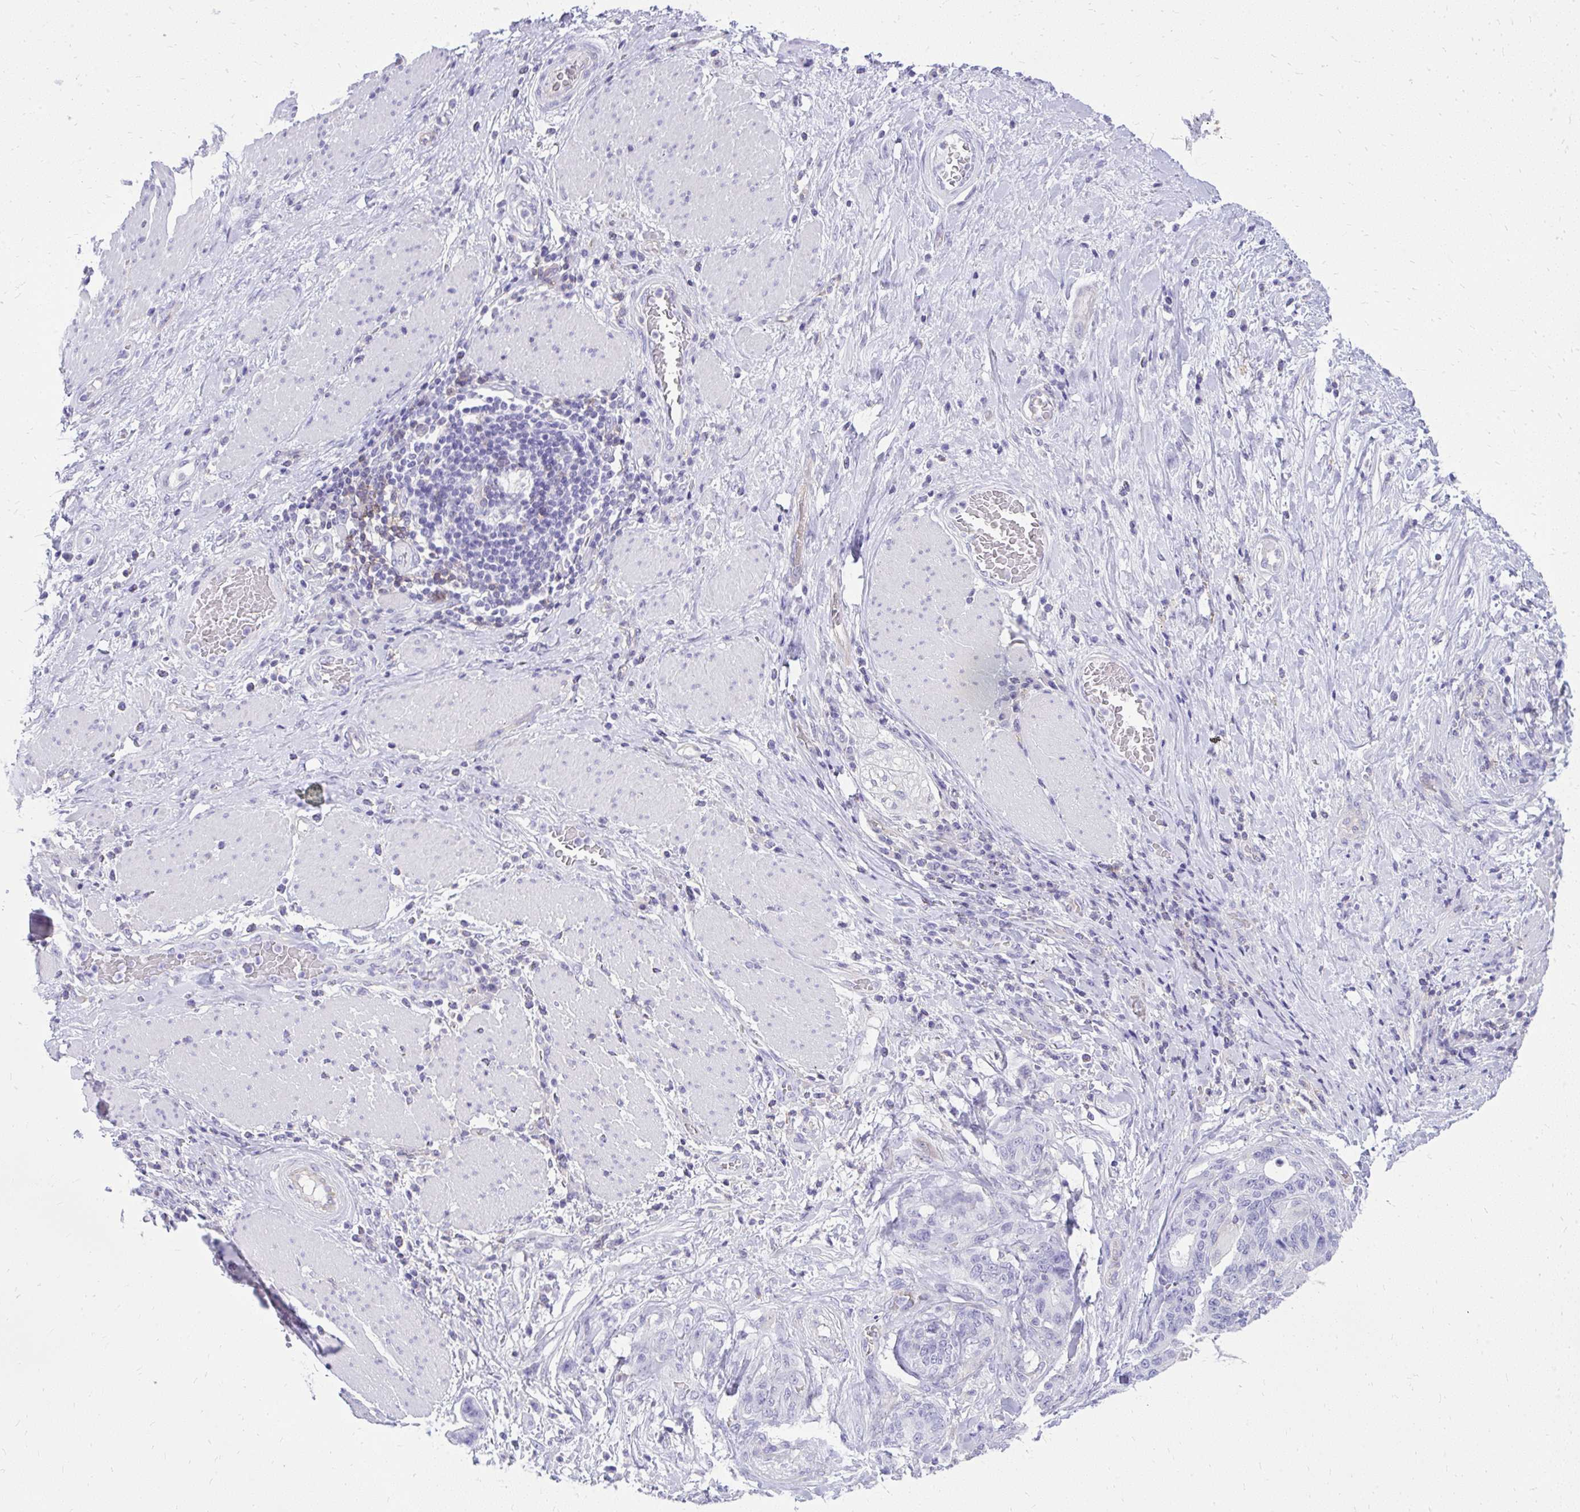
{"staining": {"intensity": "negative", "quantity": "none", "location": "none"}, "tissue": "stomach cancer", "cell_type": "Tumor cells", "image_type": "cancer", "snomed": [{"axis": "morphology", "description": "Normal tissue, NOS"}, {"axis": "morphology", "description": "Adenocarcinoma, NOS"}, {"axis": "topography", "description": "Stomach"}], "caption": "The histopathology image exhibits no significant expression in tumor cells of adenocarcinoma (stomach).", "gene": "GPRIN3", "patient": {"sex": "female", "age": 64}}